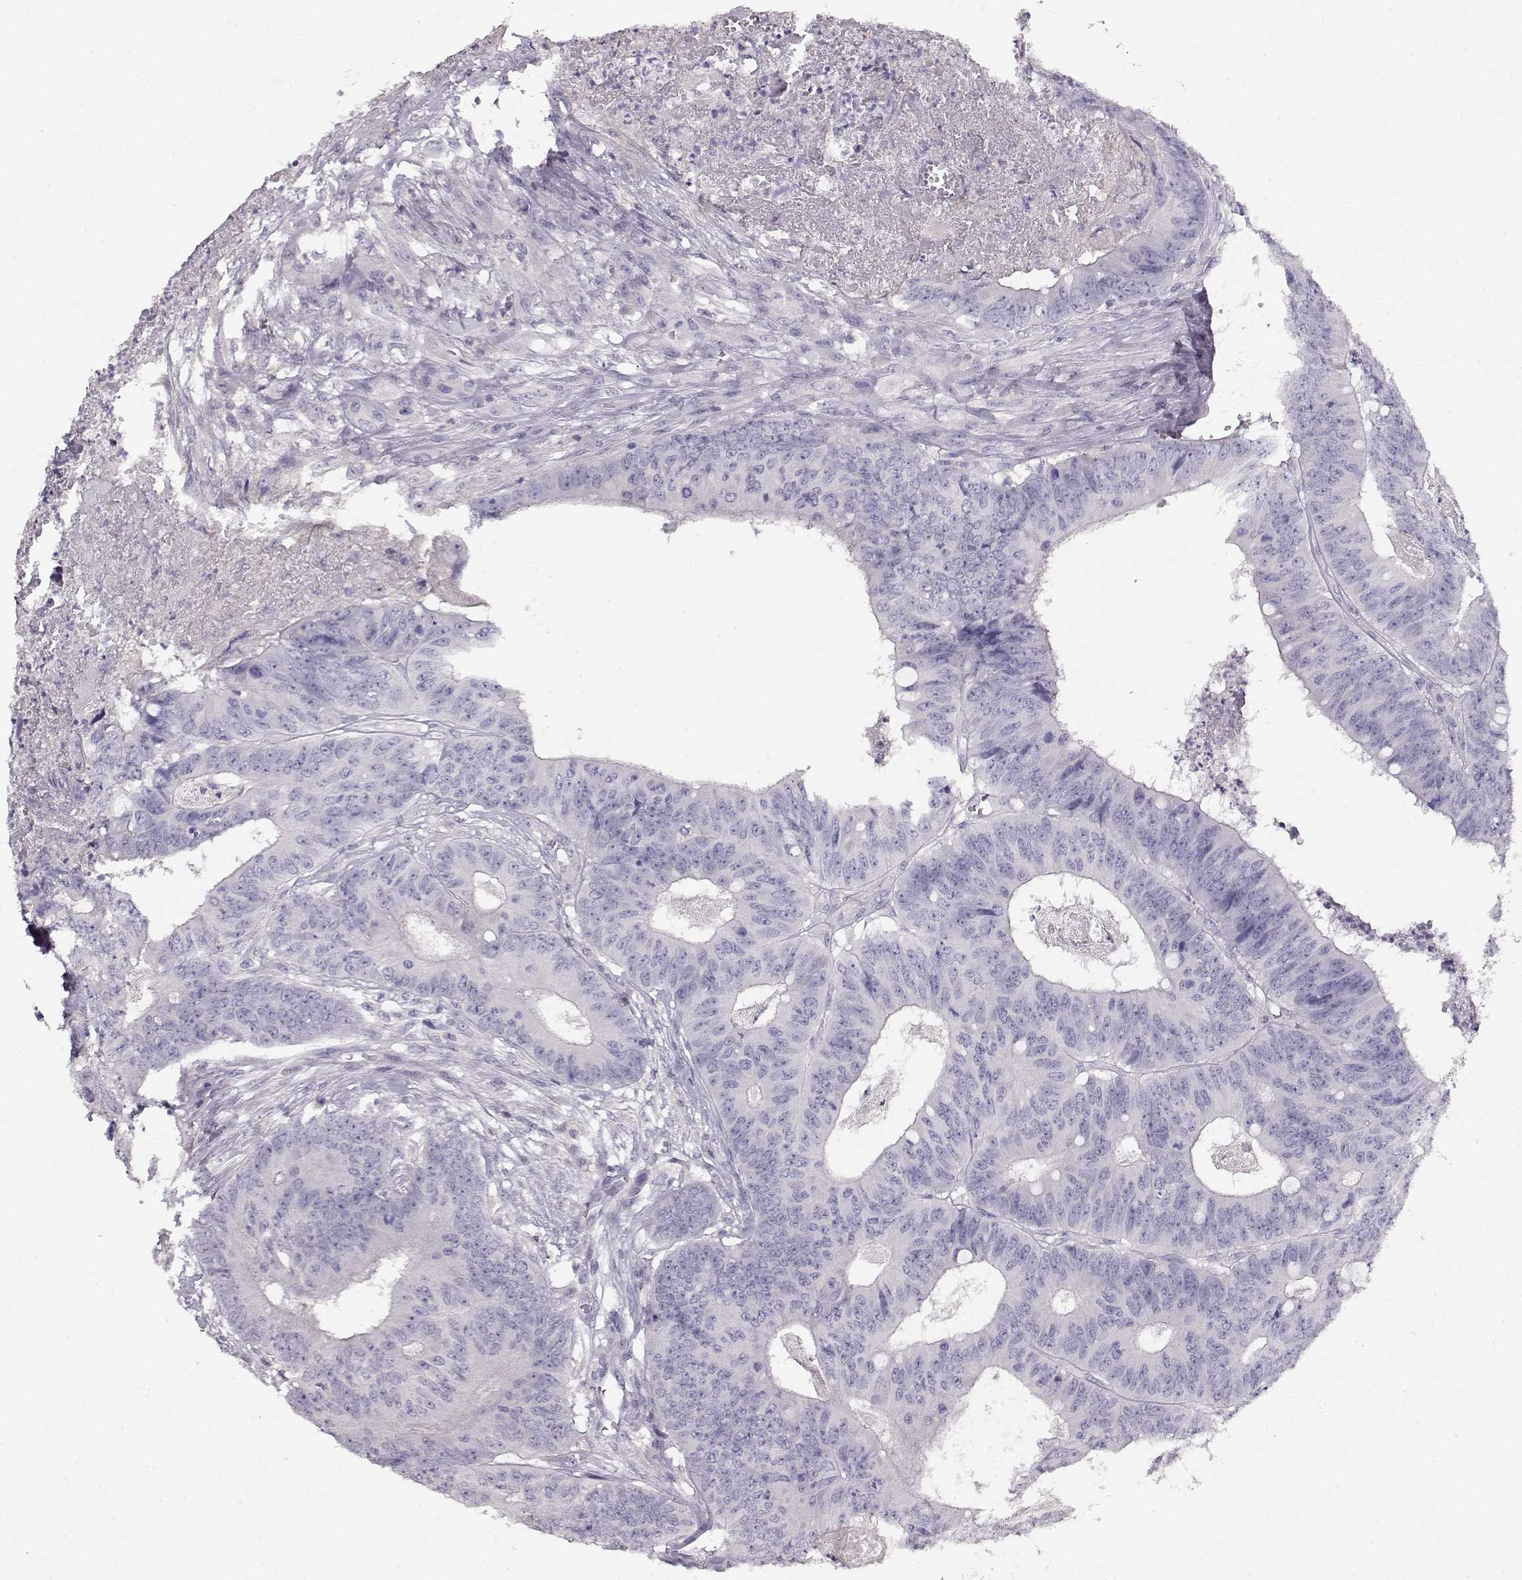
{"staining": {"intensity": "negative", "quantity": "none", "location": "none"}, "tissue": "colorectal cancer", "cell_type": "Tumor cells", "image_type": "cancer", "snomed": [{"axis": "morphology", "description": "Adenocarcinoma, NOS"}, {"axis": "topography", "description": "Colon"}], "caption": "Colorectal cancer stained for a protein using immunohistochemistry shows no staining tumor cells.", "gene": "NDRG4", "patient": {"sex": "male", "age": 84}}